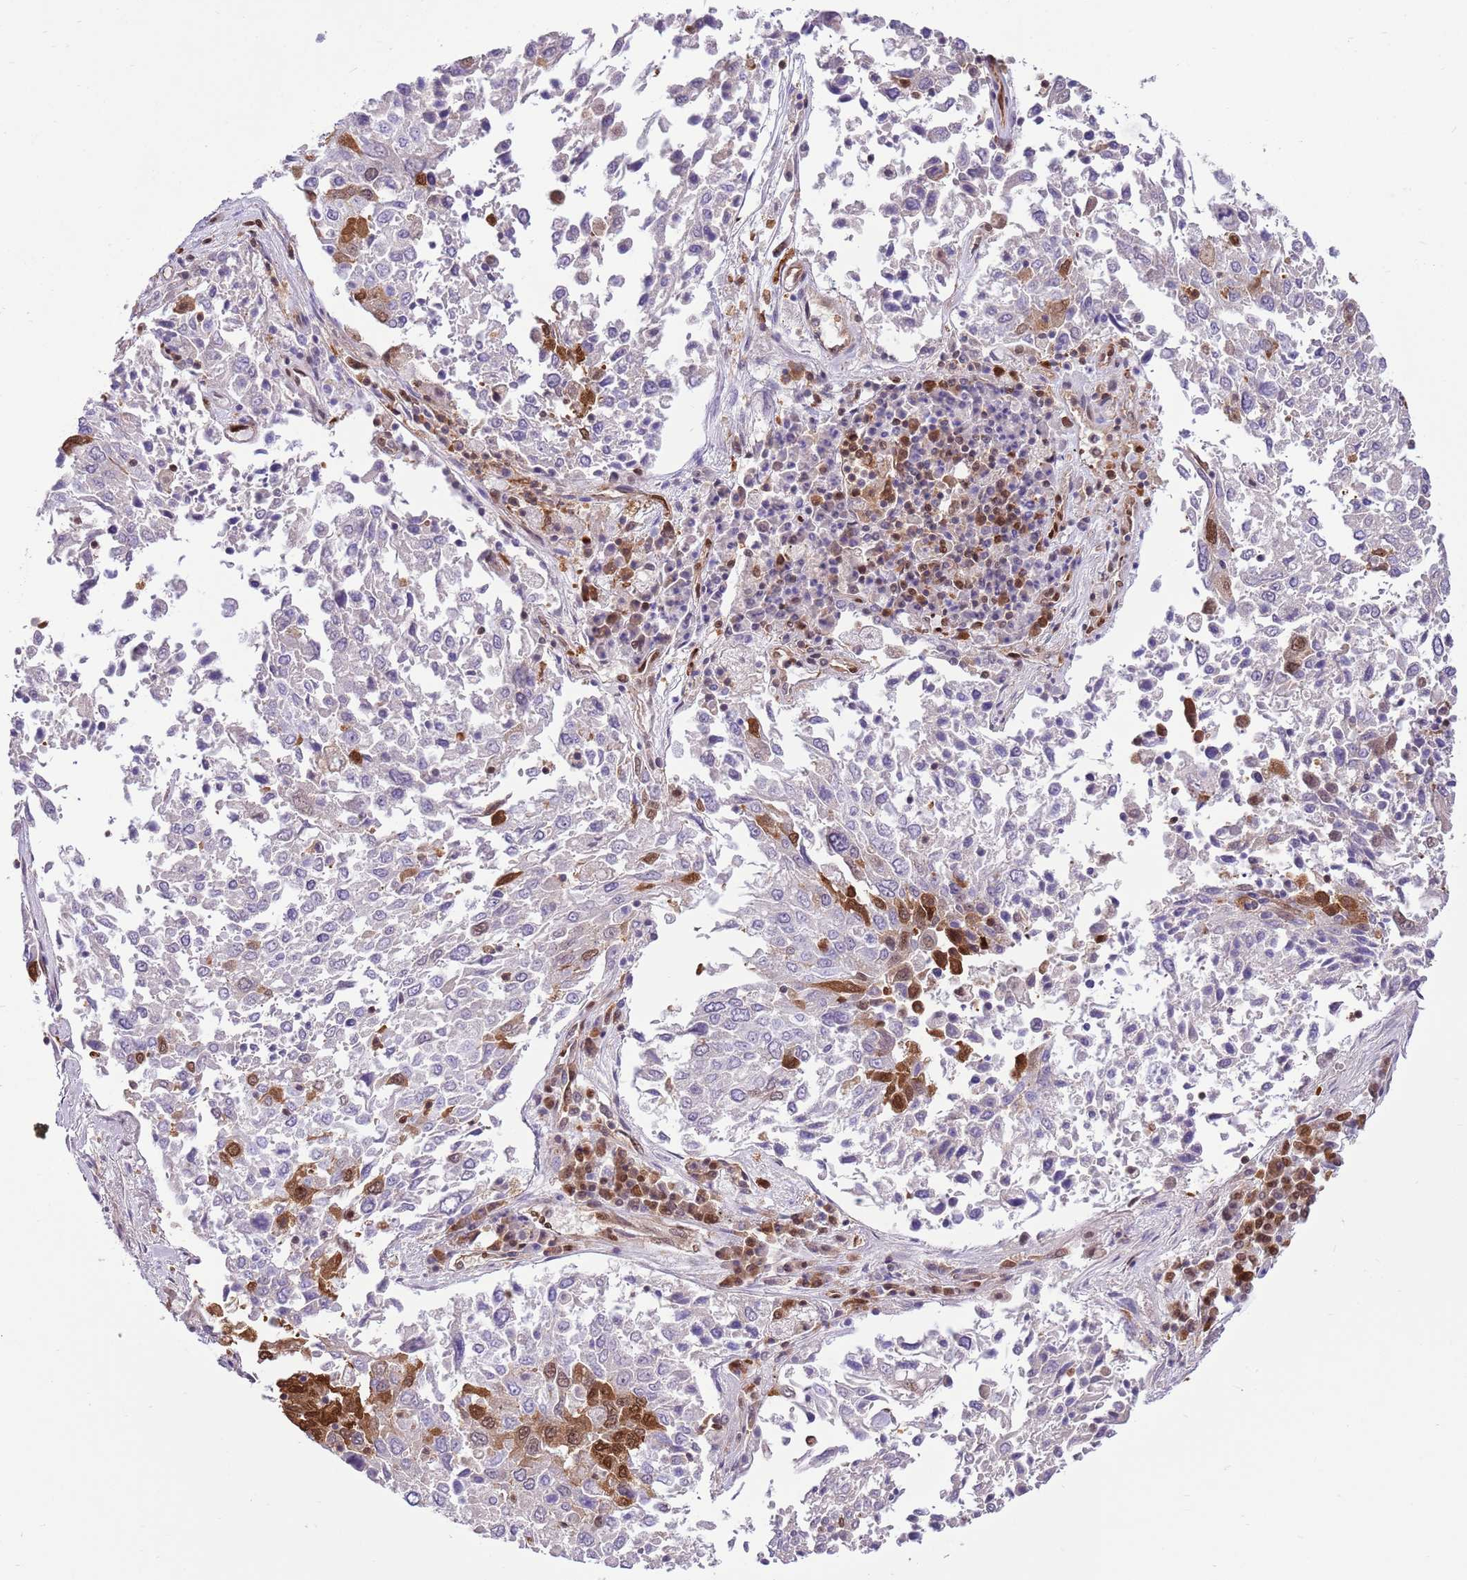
{"staining": {"intensity": "strong", "quantity": "<25%", "location": "cytoplasmic/membranous,nuclear"}, "tissue": "lung cancer", "cell_type": "Tumor cells", "image_type": "cancer", "snomed": [{"axis": "morphology", "description": "Squamous cell carcinoma, NOS"}, {"axis": "topography", "description": "Lung"}], "caption": "Immunohistochemical staining of human lung cancer exhibits medium levels of strong cytoplasmic/membranous and nuclear positivity in about <25% of tumor cells. Nuclei are stained in blue.", "gene": "NSFL1C", "patient": {"sex": "male", "age": 65}}